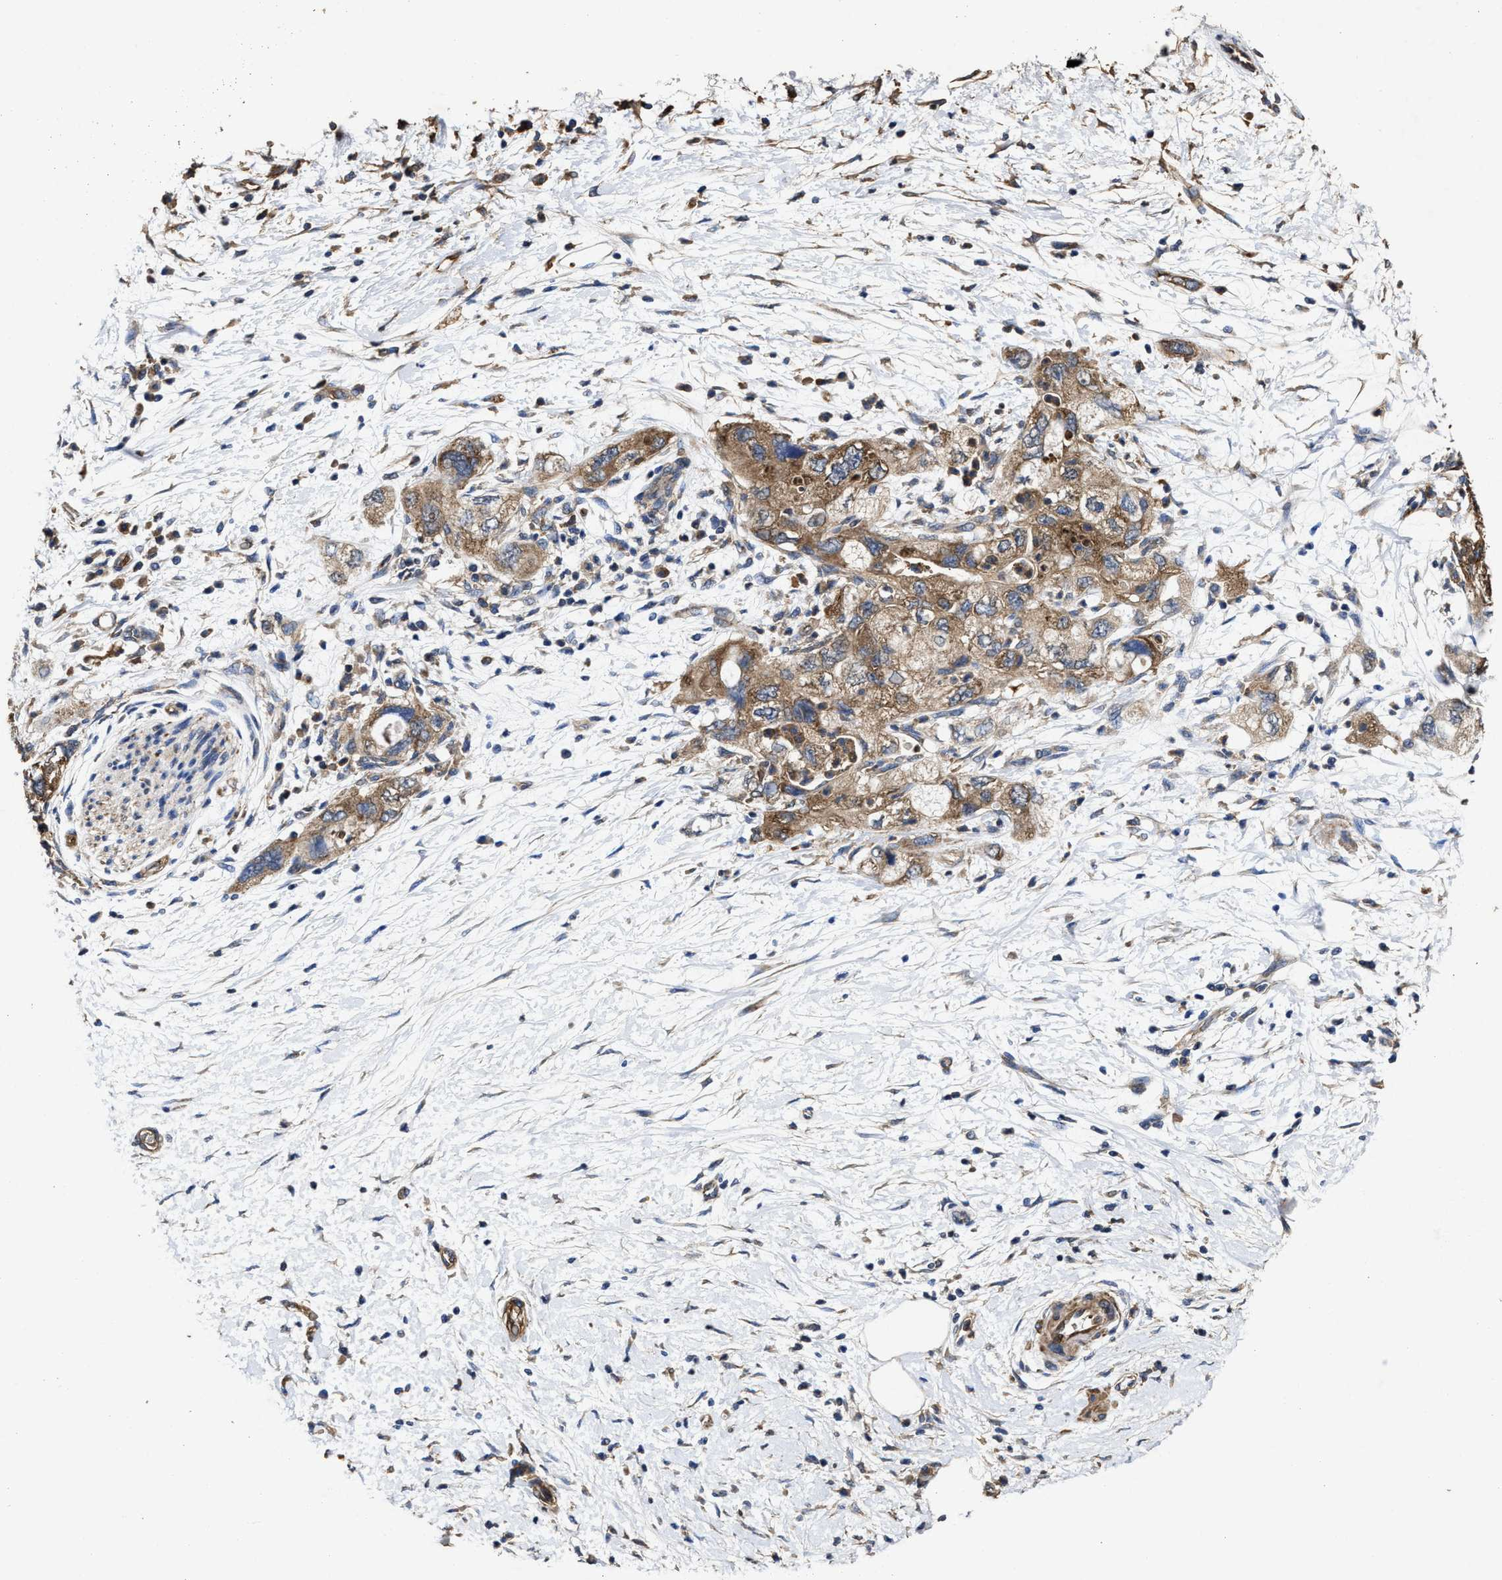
{"staining": {"intensity": "moderate", "quantity": ">75%", "location": "cytoplasmic/membranous"}, "tissue": "pancreatic cancer", "cell_type": "Tumor cells", "image_type": "cancer", "snomed": [{"axis": "morphology", "description": "Adenocarcinoma, NOS"}, {"axis": "topography", "description": "Pancreas"}], "caption": "Tumor cells exhibit moderate cytoplasmic/membranous positivity in approximately >75% of cells in adenocarcinoma (pancreatic).", "gene": "SFXN4", "patient": {"sex": "female", "age": 73}}